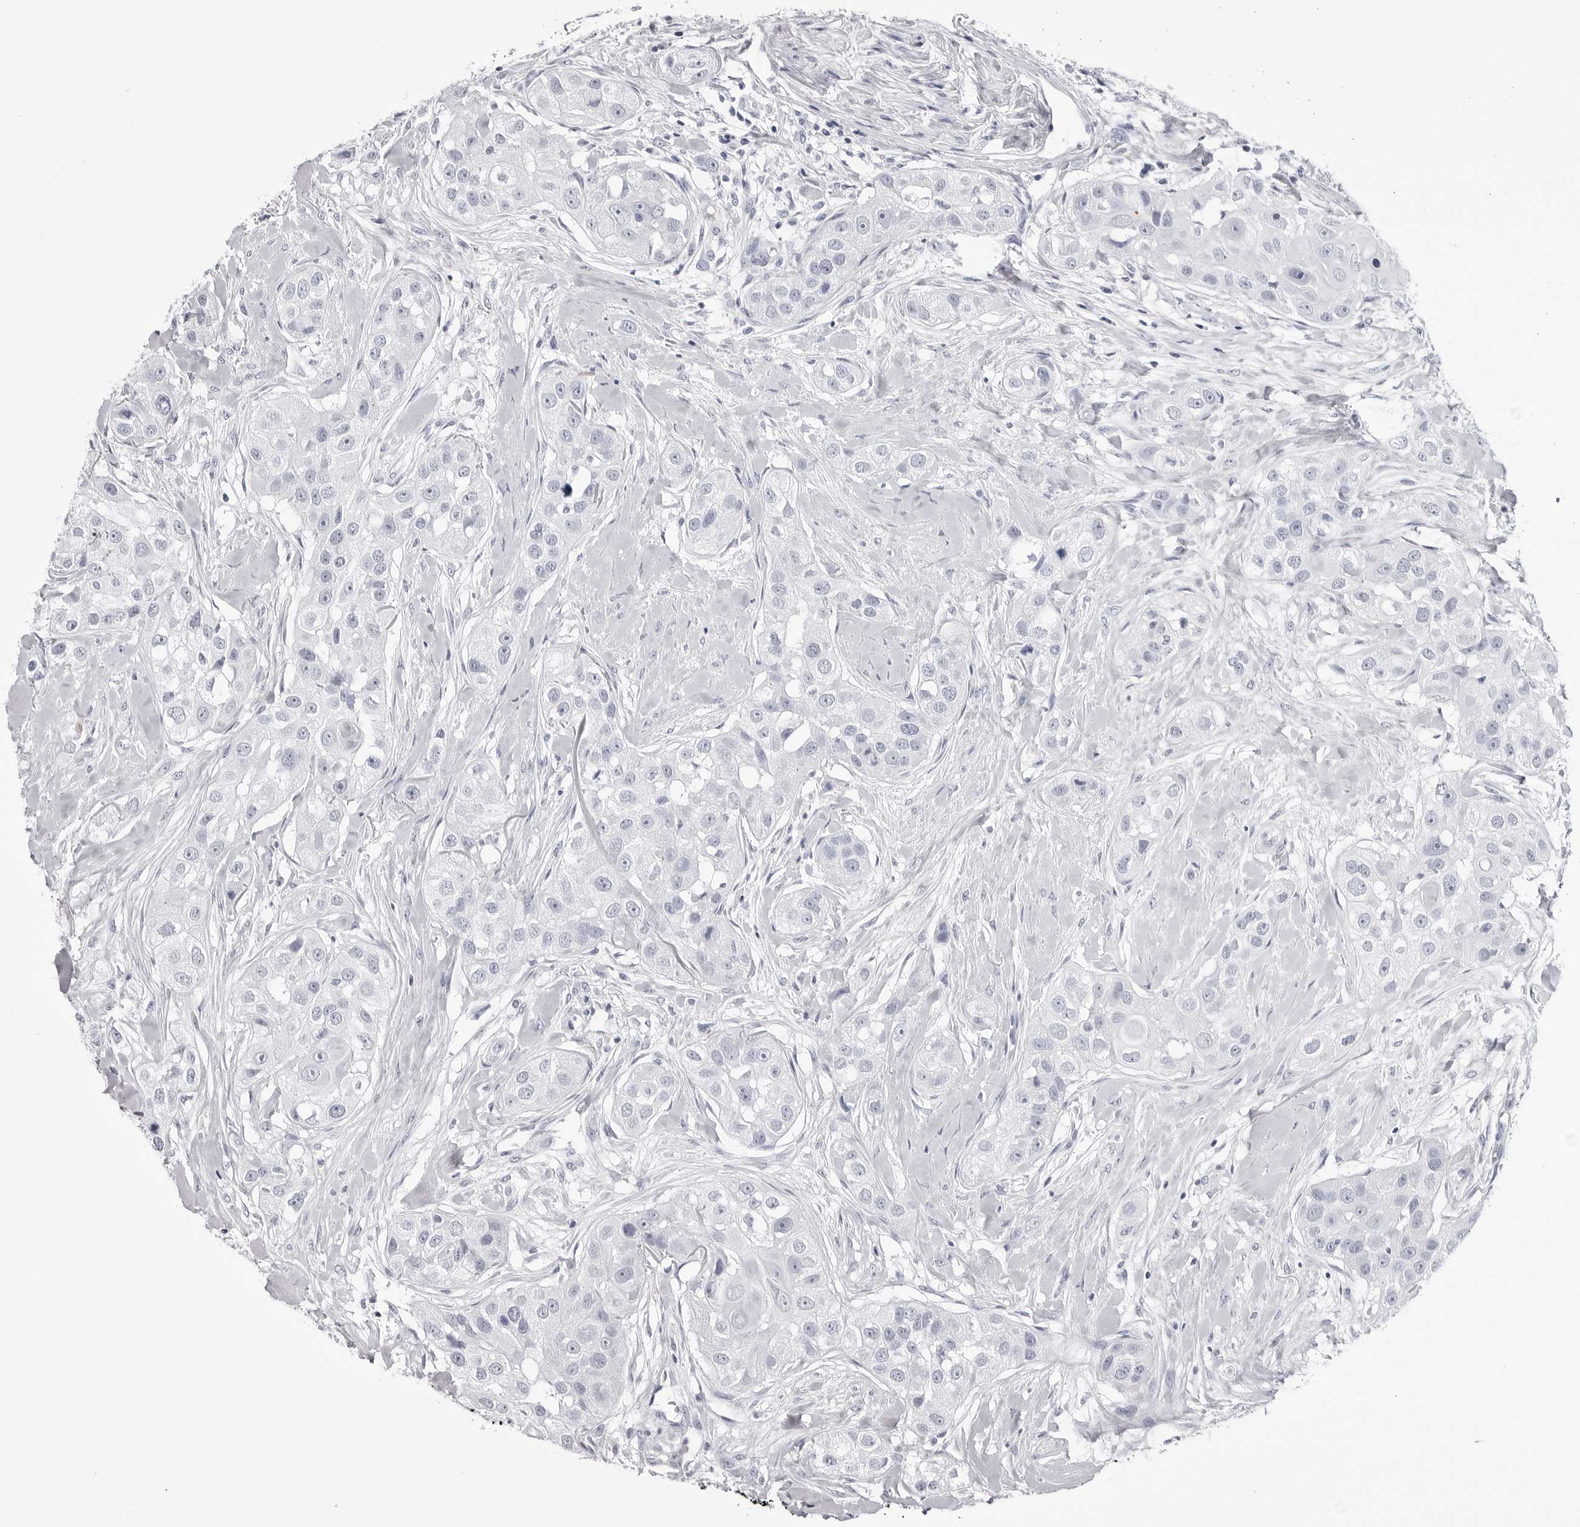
{"staining": {"intensity": "negative", "quantity": "none", "location": "none"}, "tissue": "head and neck cancer", "cell_type": "Tumor cells", "image_type": "cancer", "snomed": [{"axis": "morphology", "description": "Normal tissue, NOS"}, {"axis": "morphology", "description": "Squamous cell carcinoma, NOS"}, {"axis": "topography", "description": "Skeletal muscle"}, {"axis": "topography", "description": "Head-Neck"}], "caption": "IHC of head and neck squamous cell carcinoma shows no staining in tumor cells.", "gene": "COL26A1", "patient": {"sex": "male", "age": 51}}